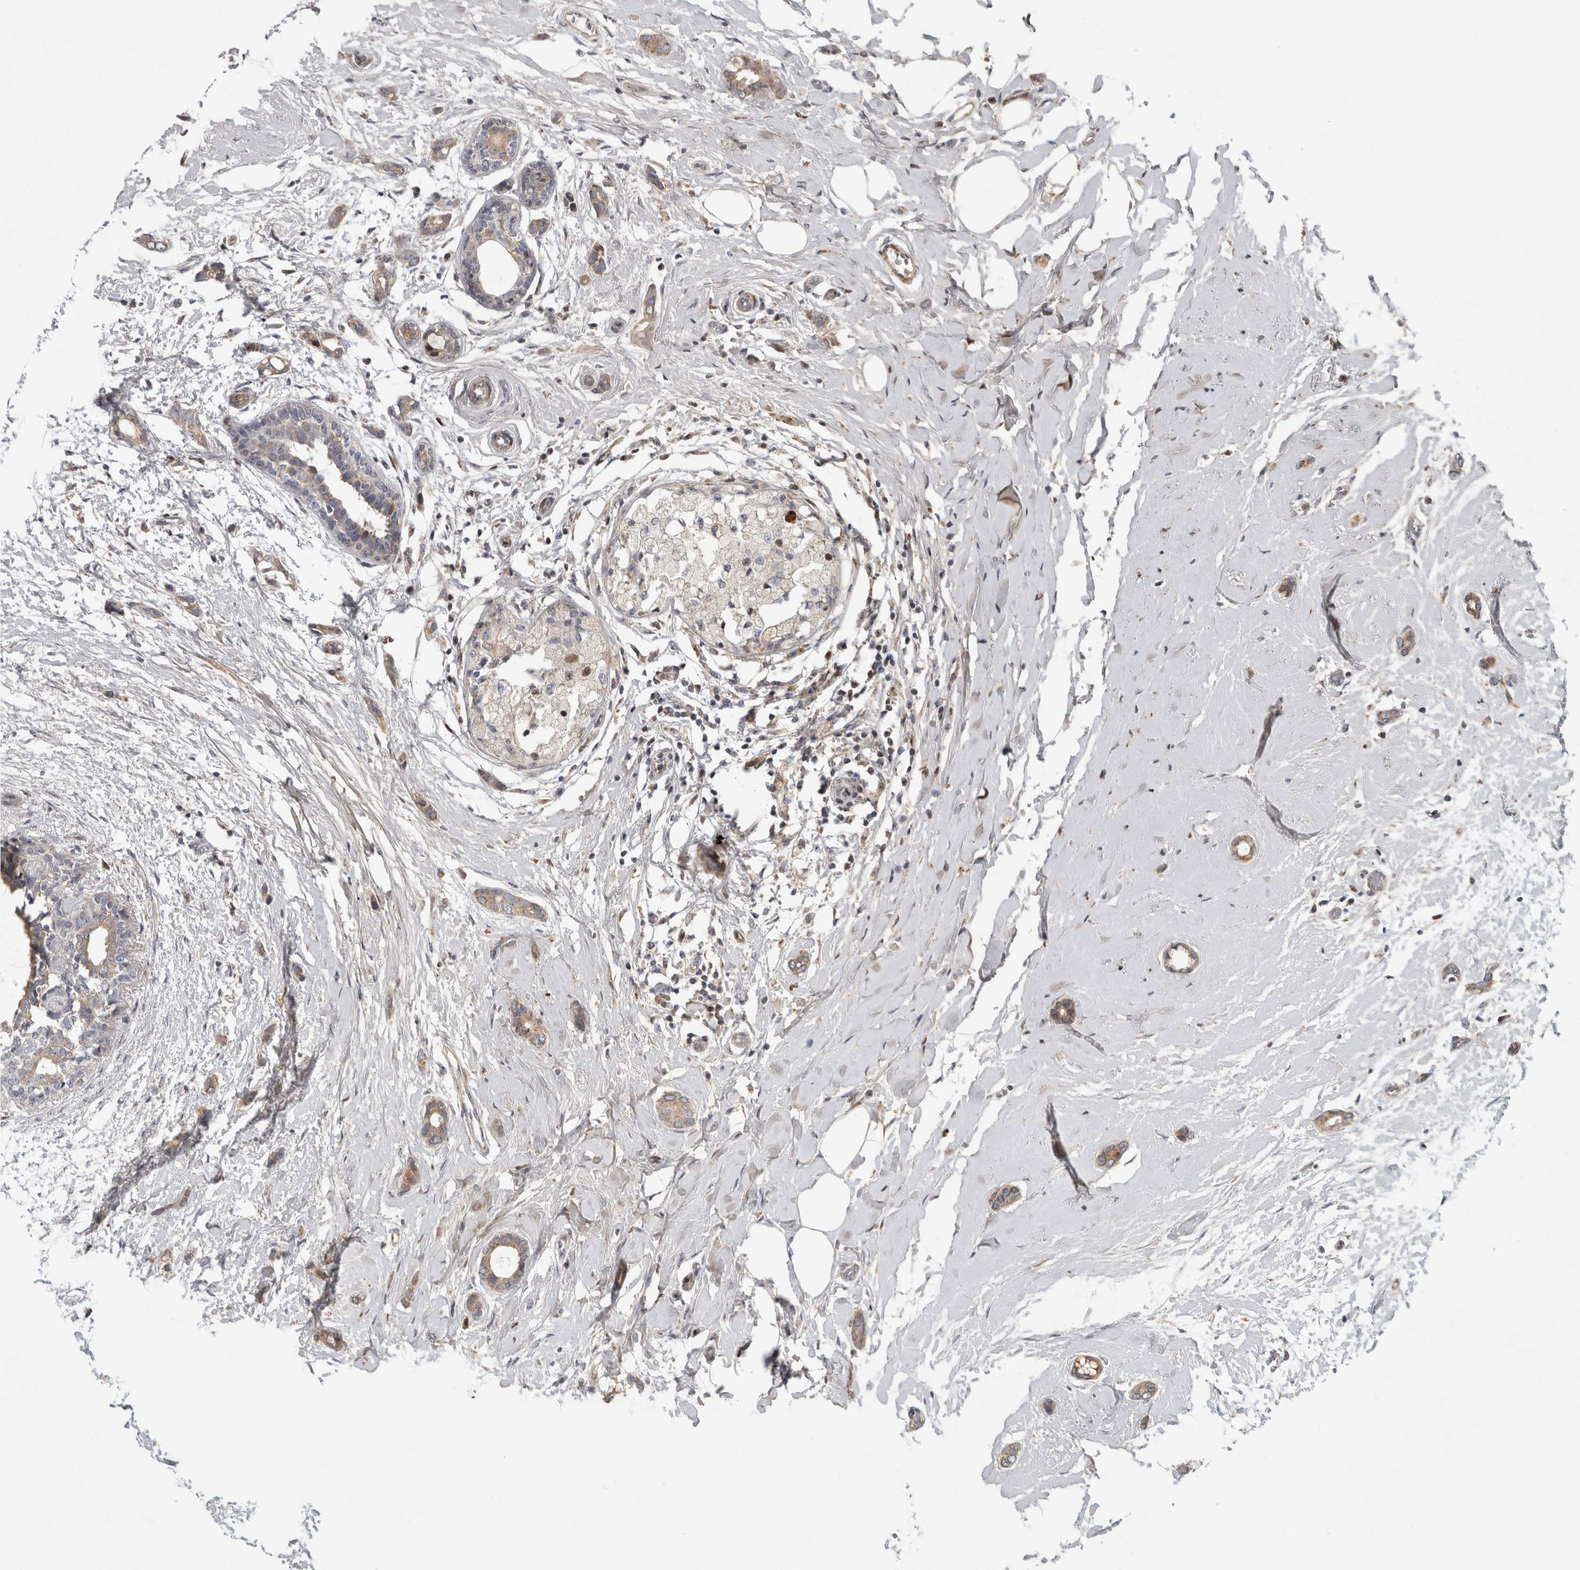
{"staining": {"intensity": "moderate", "quantity": ">75%", "location": "cytoplasmic/membranous"}, "tissue": "breast cancer", "cell_type": "Tumor cells", "image_type": "cancer", "snomed": [{"axis": "morphology", "description": "Duct carcinoma"}, {"axis": "topography", "description": "Breast"}], "caption": "Immunohistochemistry (IHC) histopathology image of intraductal carcinoma (breast) stained for a protein (brown), which demonstrates medium levels of moderate cytoplasmic/membranous positivity in approximately >75% of tumor cells.", "gene": "RBM48", "patient": {"sex": "female", "age": 55}}